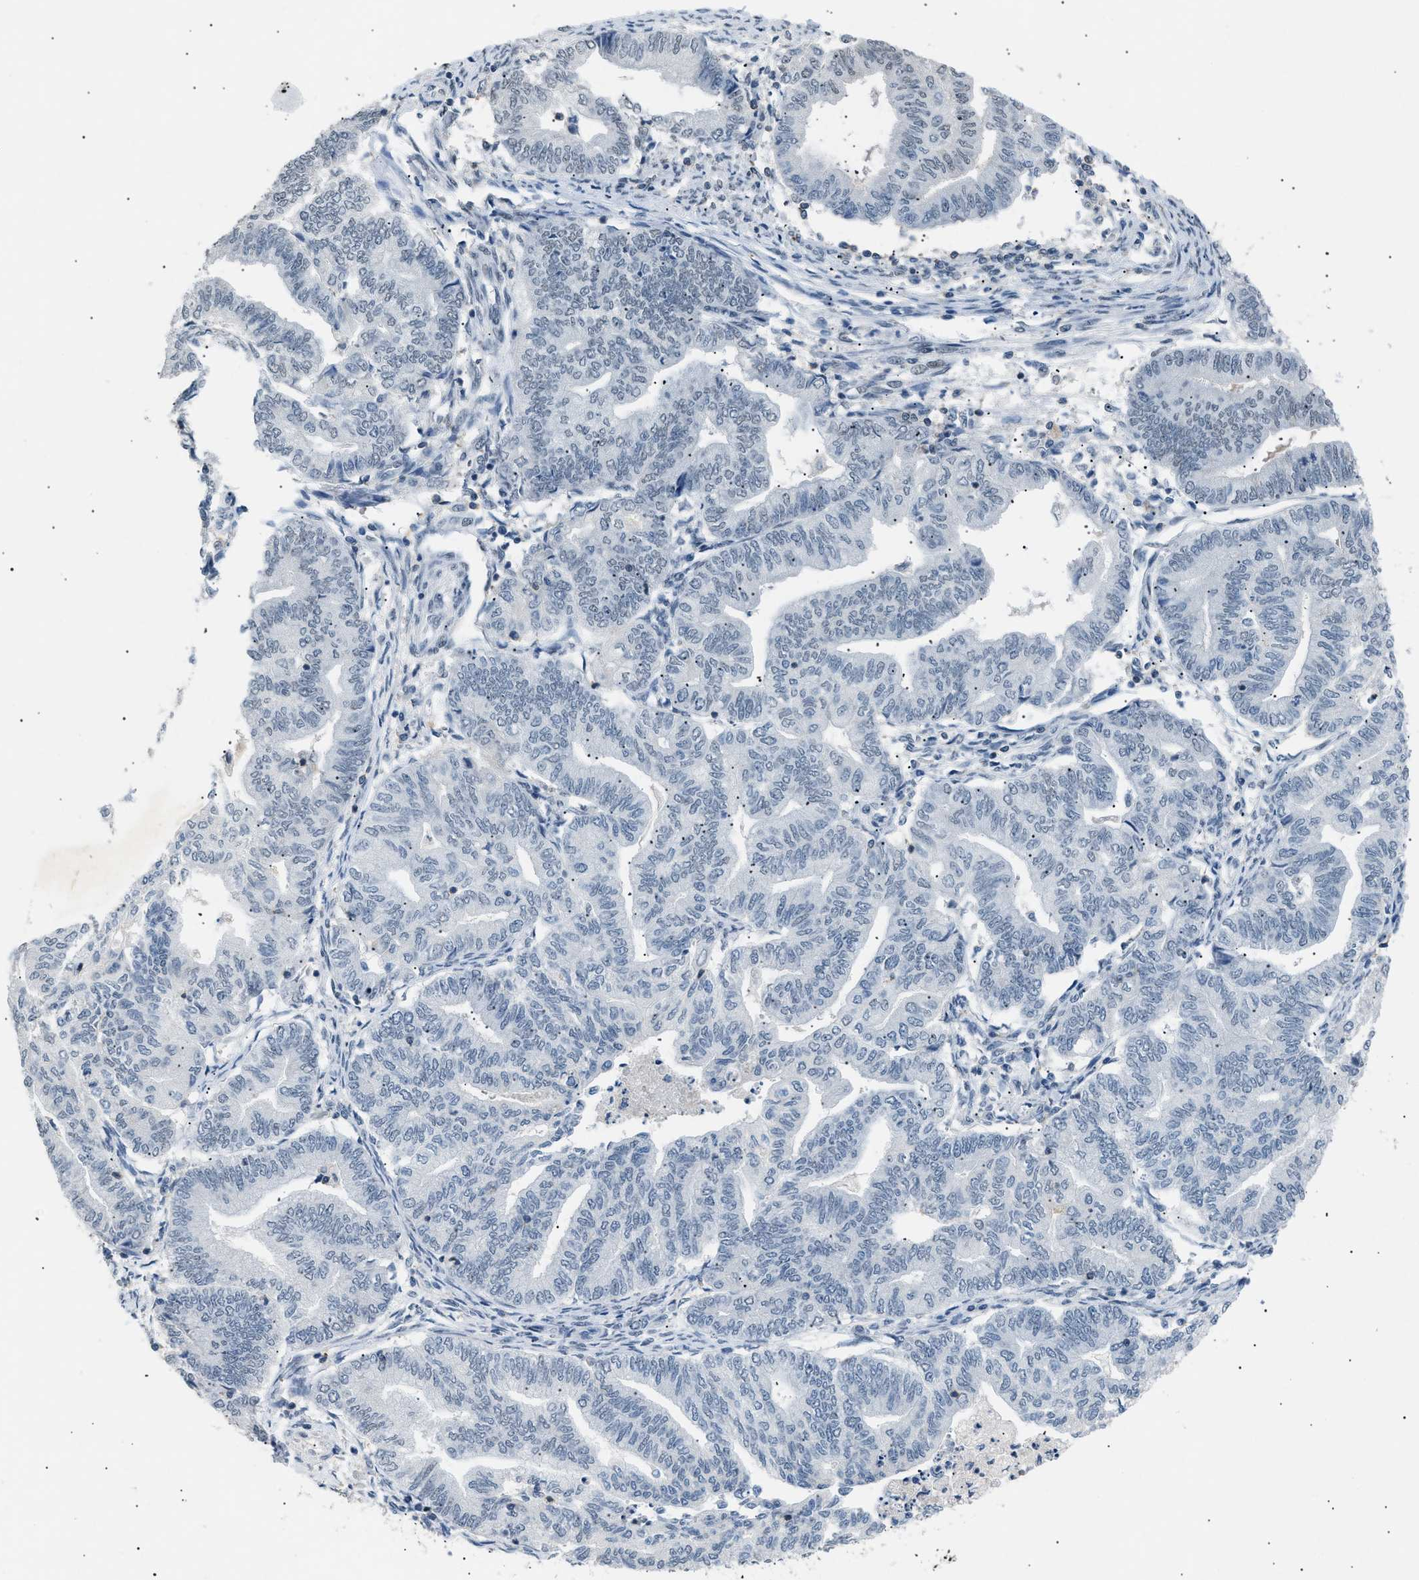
{"staining": {"intensity": "weak", "quantity": "<25%", "location": "nuclear"}, "tissue": "endometrial cancer", "cell_type": "Tumor cells", "image_type": "cancer", "snomed": [{"axis": "morphology", "description": "Adenocarcinoma, NOS"}, {"axis": "topography", "description": "Endometrium"}], "caption": "High magnification brightfield microscopy of endometrial adenocarcinoma stained with DAB (brown) and counterstained with hematoxylin (blue): tumor cells show no significant positivity. Nuclei are stained in blue.", "gene": "KCNC3", "patient": {"sex": "female", "age": 79}}